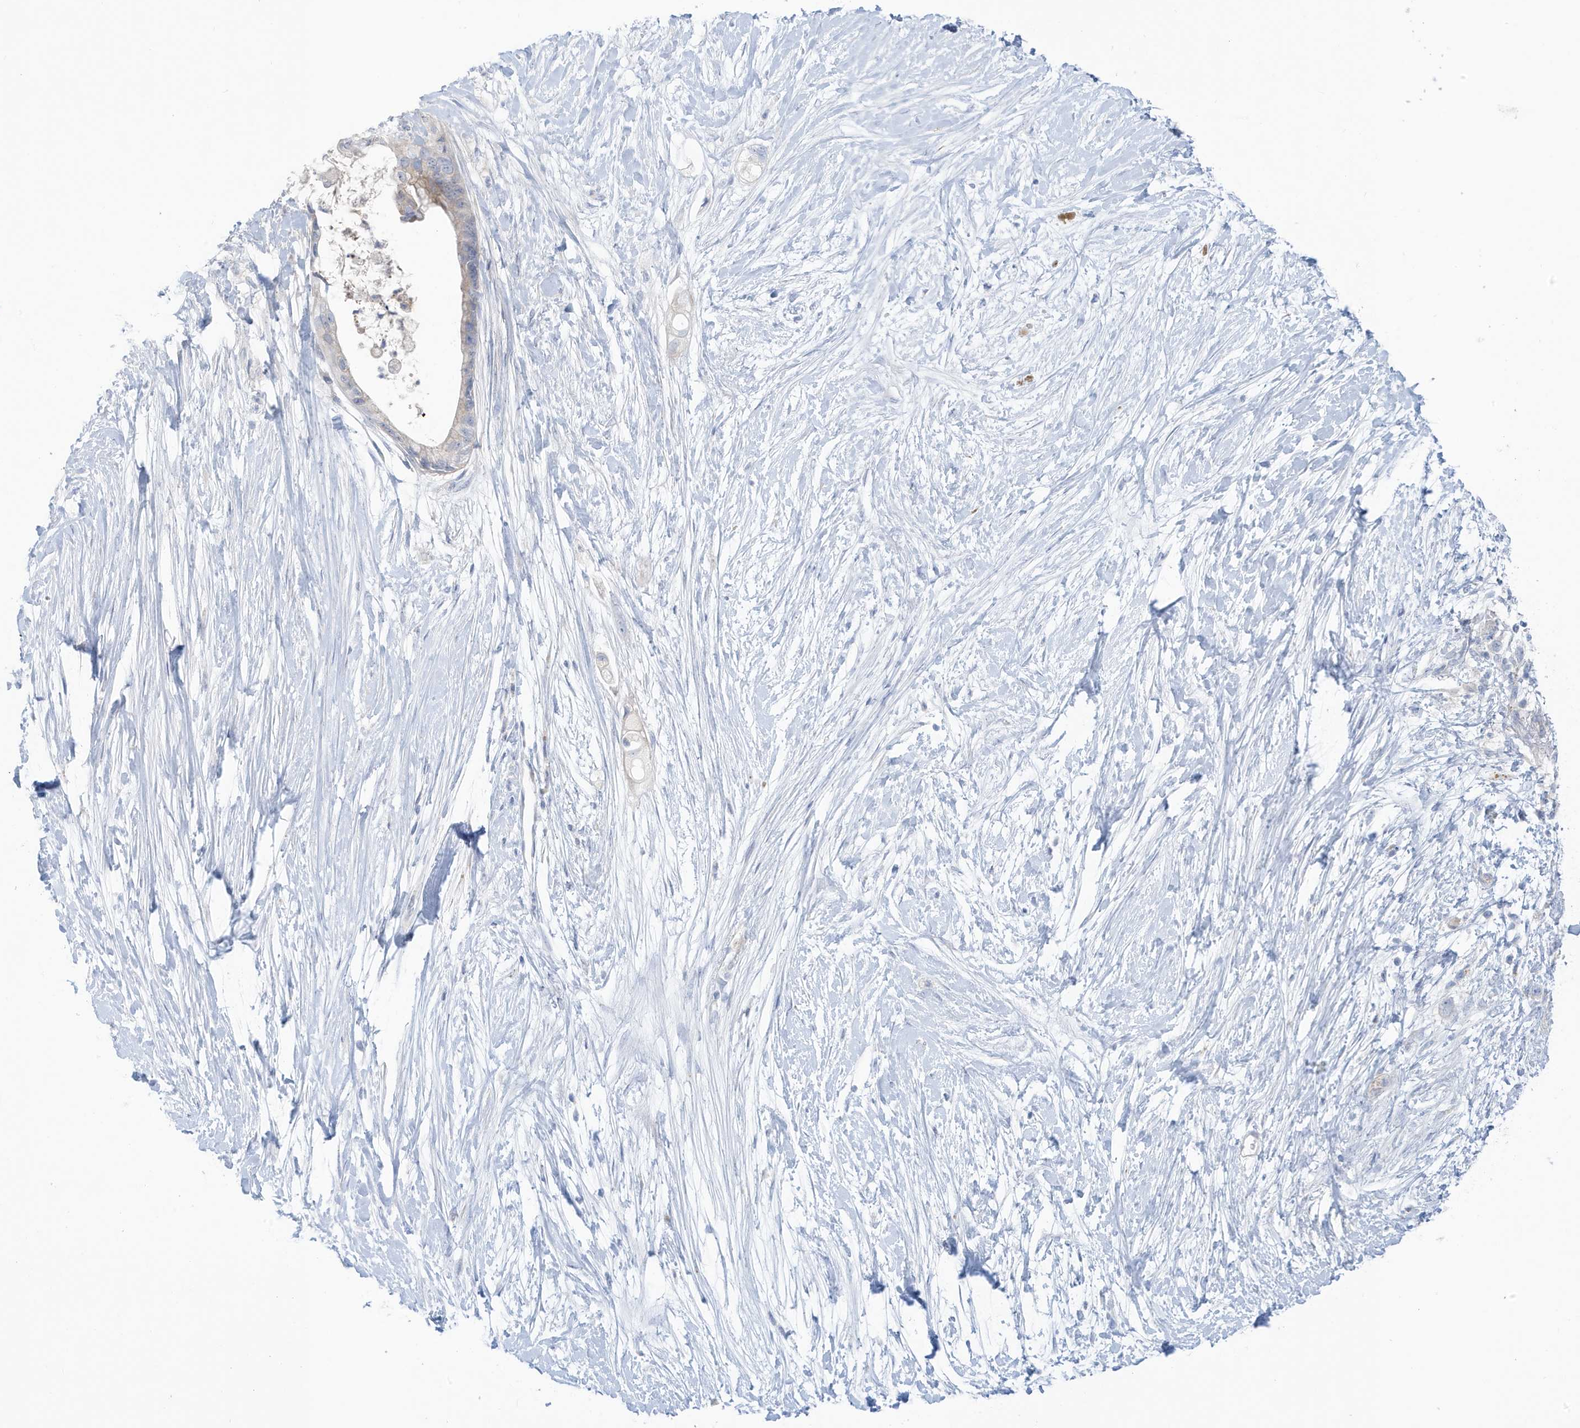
{"staining": {"intensity": "negative", "quantity": "none", "location": "none"}, "tissue": "pancreatic cancer", "cell_type": "Tumor cells", "image_type": "cancer", "snomed": [{"axis": "morphology", "description": "Adenocarcinoma, NOS"}, {"axis": "topography", "description": "Pancreas"}], "caption": "Protein analysis of pancreatic cancer (adenocarcinoma) displays no significant expression in tumor cells.", "gene": "ATP13A5", "patient": {"sex": "male", "age": 53}}